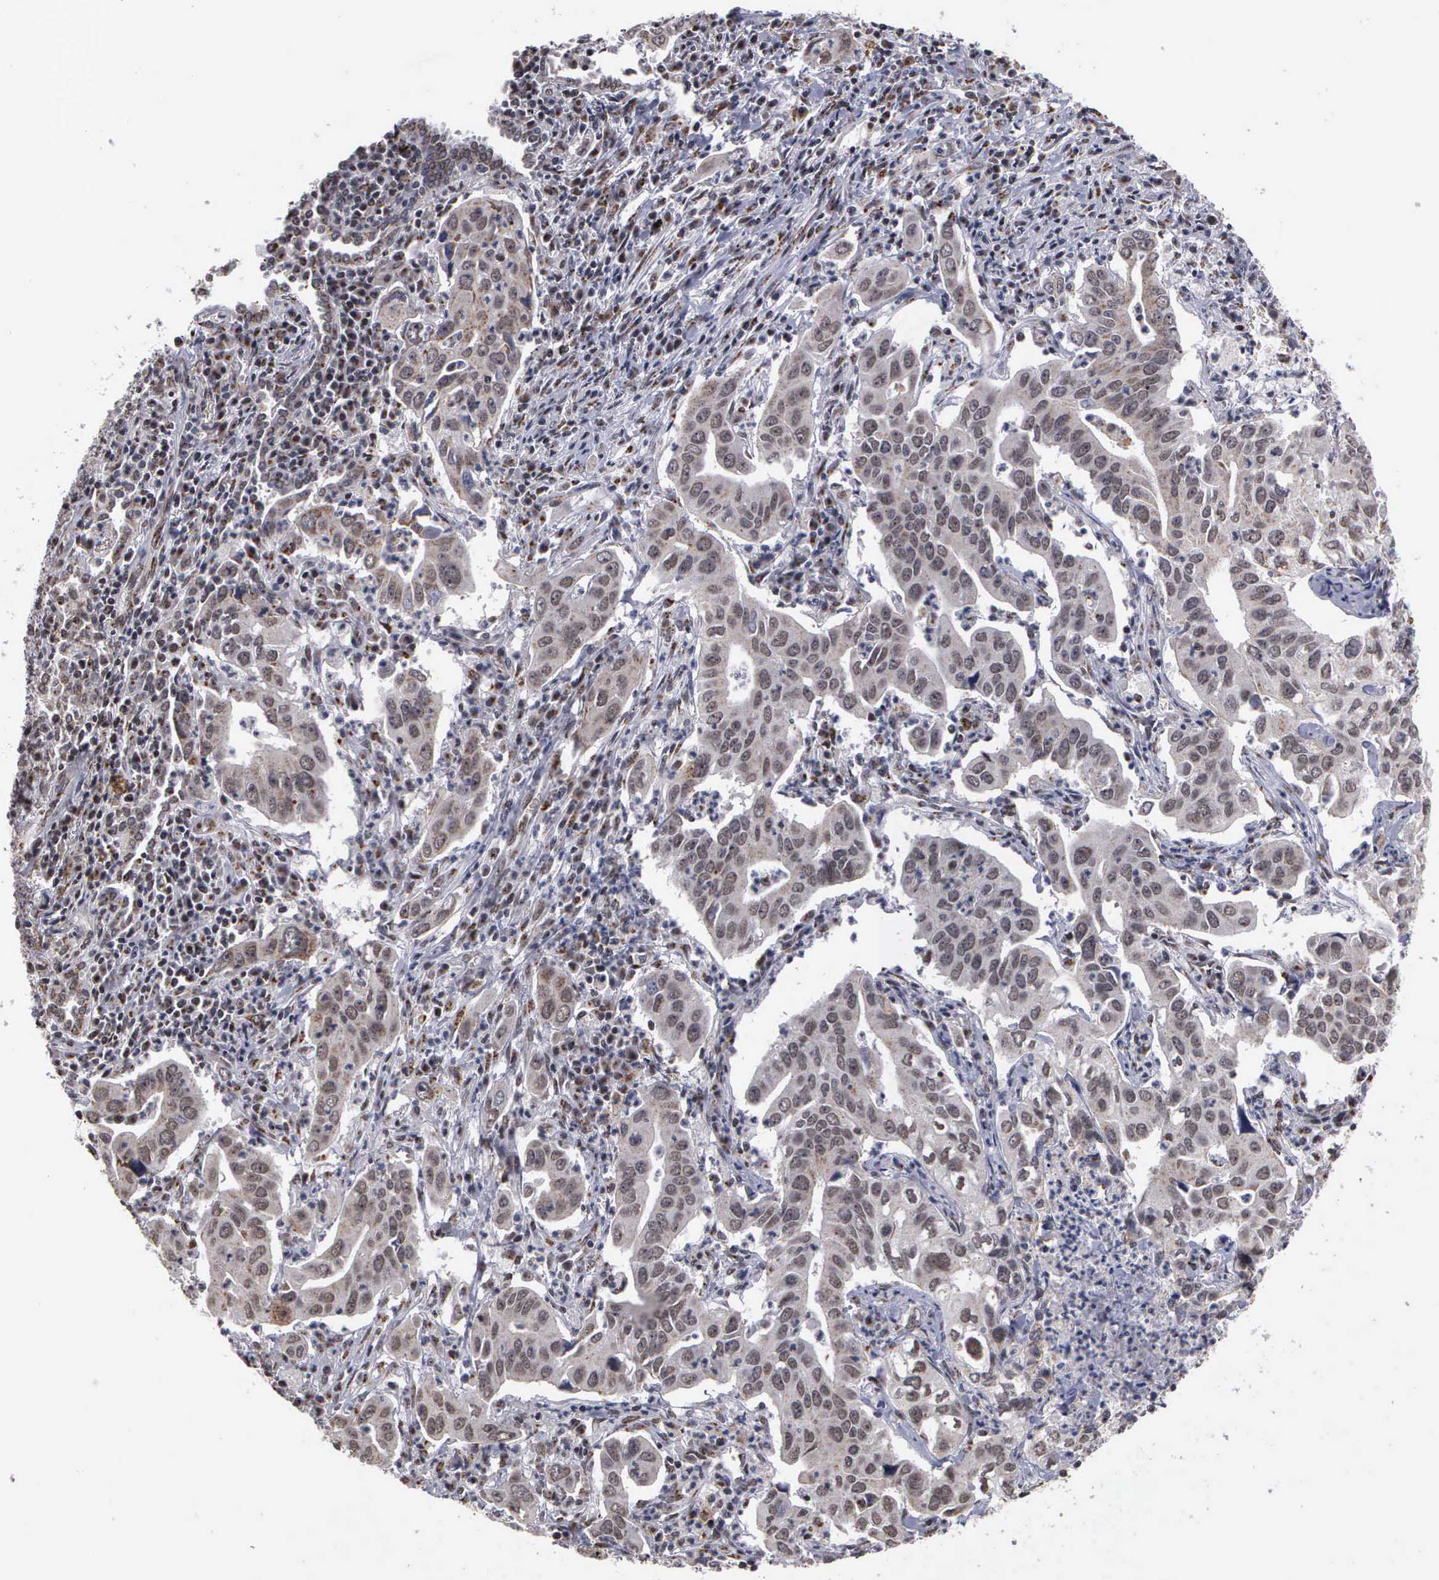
{"staining": {"intensity": "moderate", "quantity": "<25%", "location": "nuclear"}, "tissue": "lung cancer", "cell_type": "Tumor cells", "image_type": "cancer", "snomed": [{"axis": "morphology", "description": "Adenocarcinoma, NOS"}, {"axis": "topography", "description": "Lung"}], "caption": "Protein expression analysis of adenocarcinoma (lung) shows moderate nuclear positivity in approximately <25% of tumor cells.", "gene": "GTF2A1", "patient": {"sex": "male", "age": 48}}